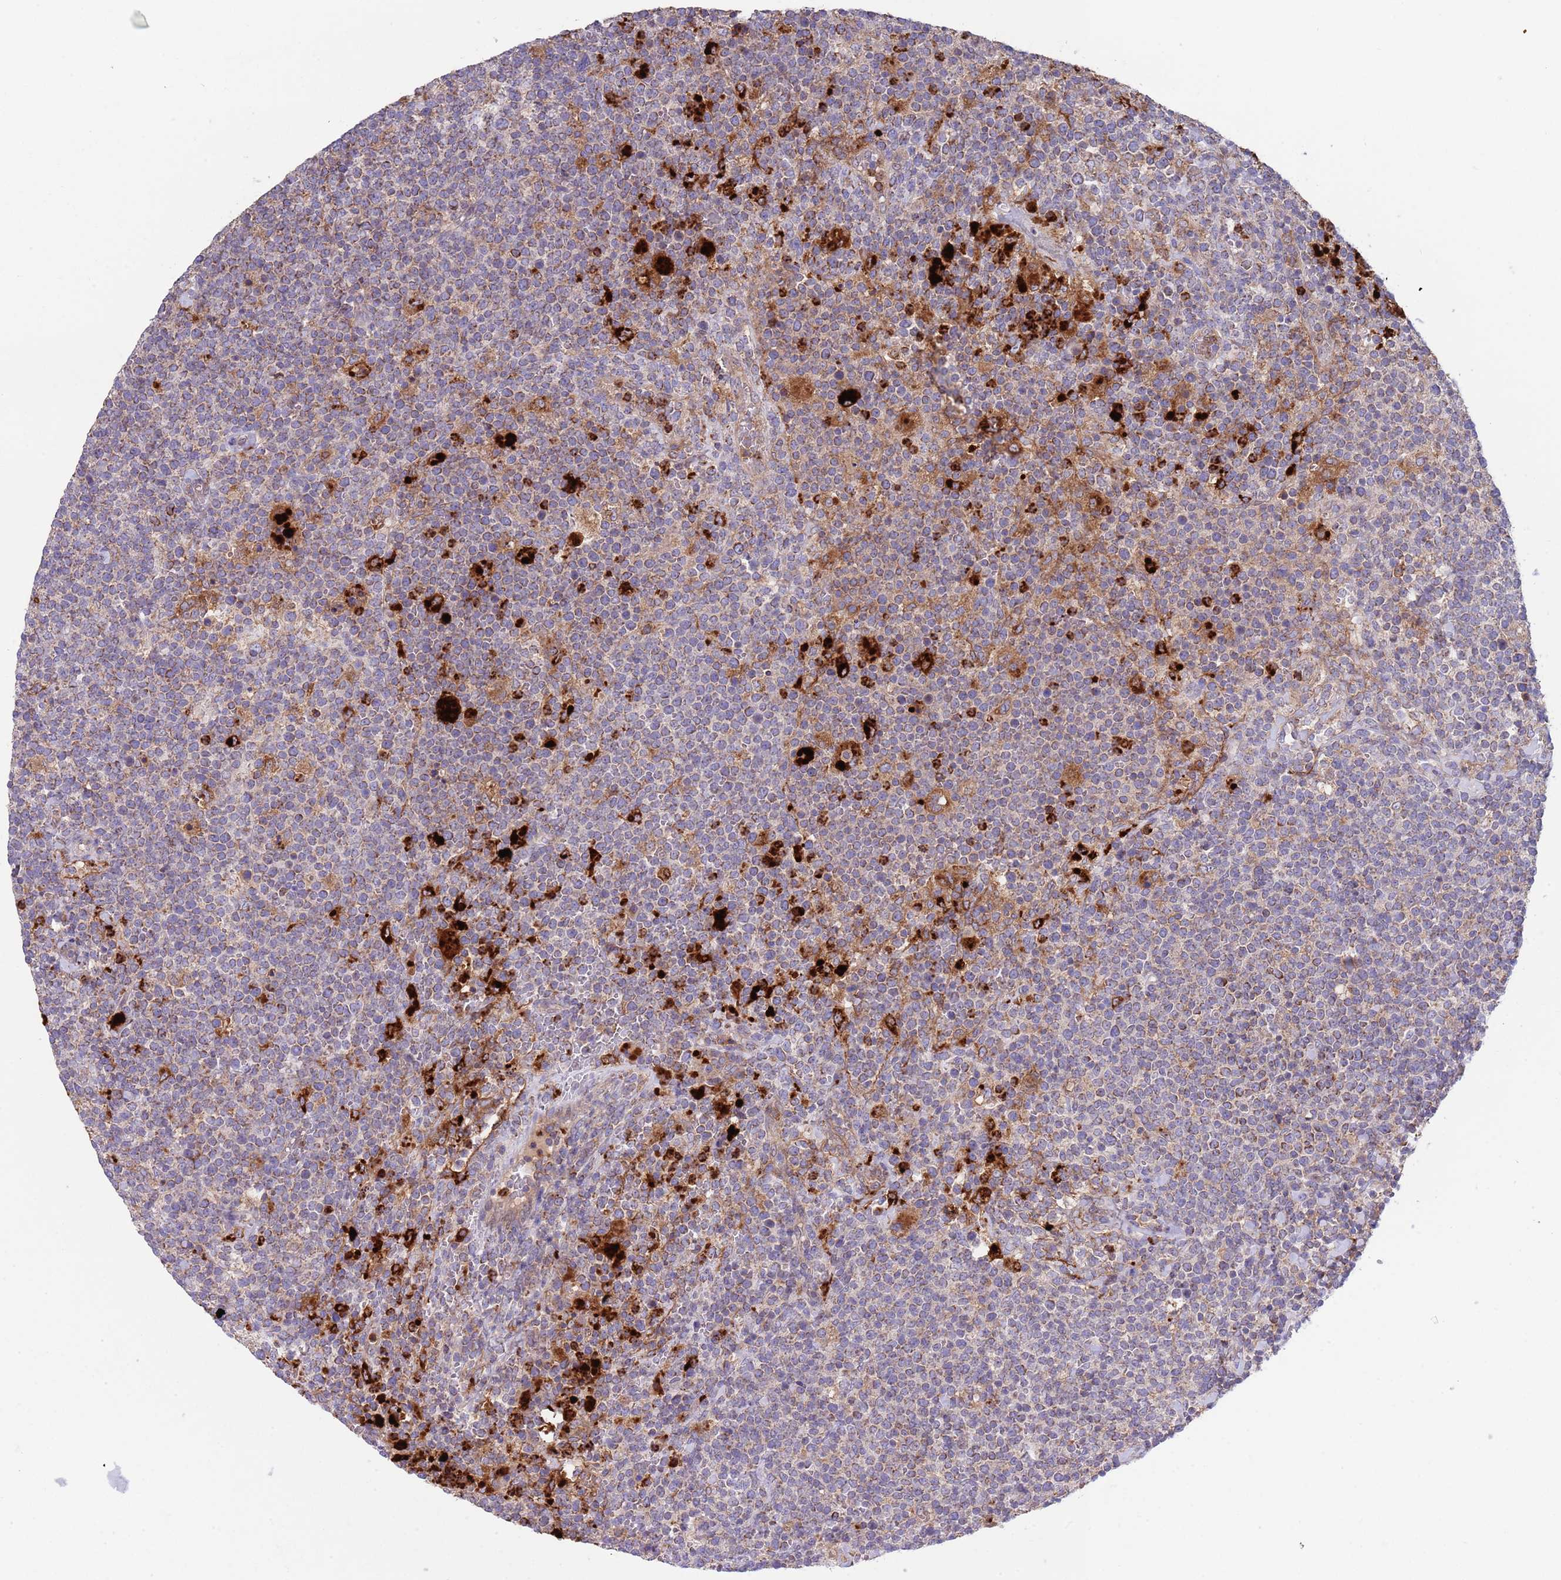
{"staining": {"intensity": "moderate", "quantity": "<25%", "location": "cytoplasmic/membranous"}, "tissue": "lymphoma", "cell_type": "Tumor cells", "image_type": "cancer", "snomed": [{"axis": "morphology", "description": "Malignant lymphoma, non-Hodgkin's type, High grade"}, {"axis": "topography", "description": "Lymph node"}], "caption": "Moderate cytoplasmic/membranous positivity for a protein is appreciated in approximately <25% of tumor cells of malignant lymphoma, non-Hodgkin's type (high-grade) using immunohistochemistry.", "gene": "DDT", "patient": {"sex": "male", "age": 61}}